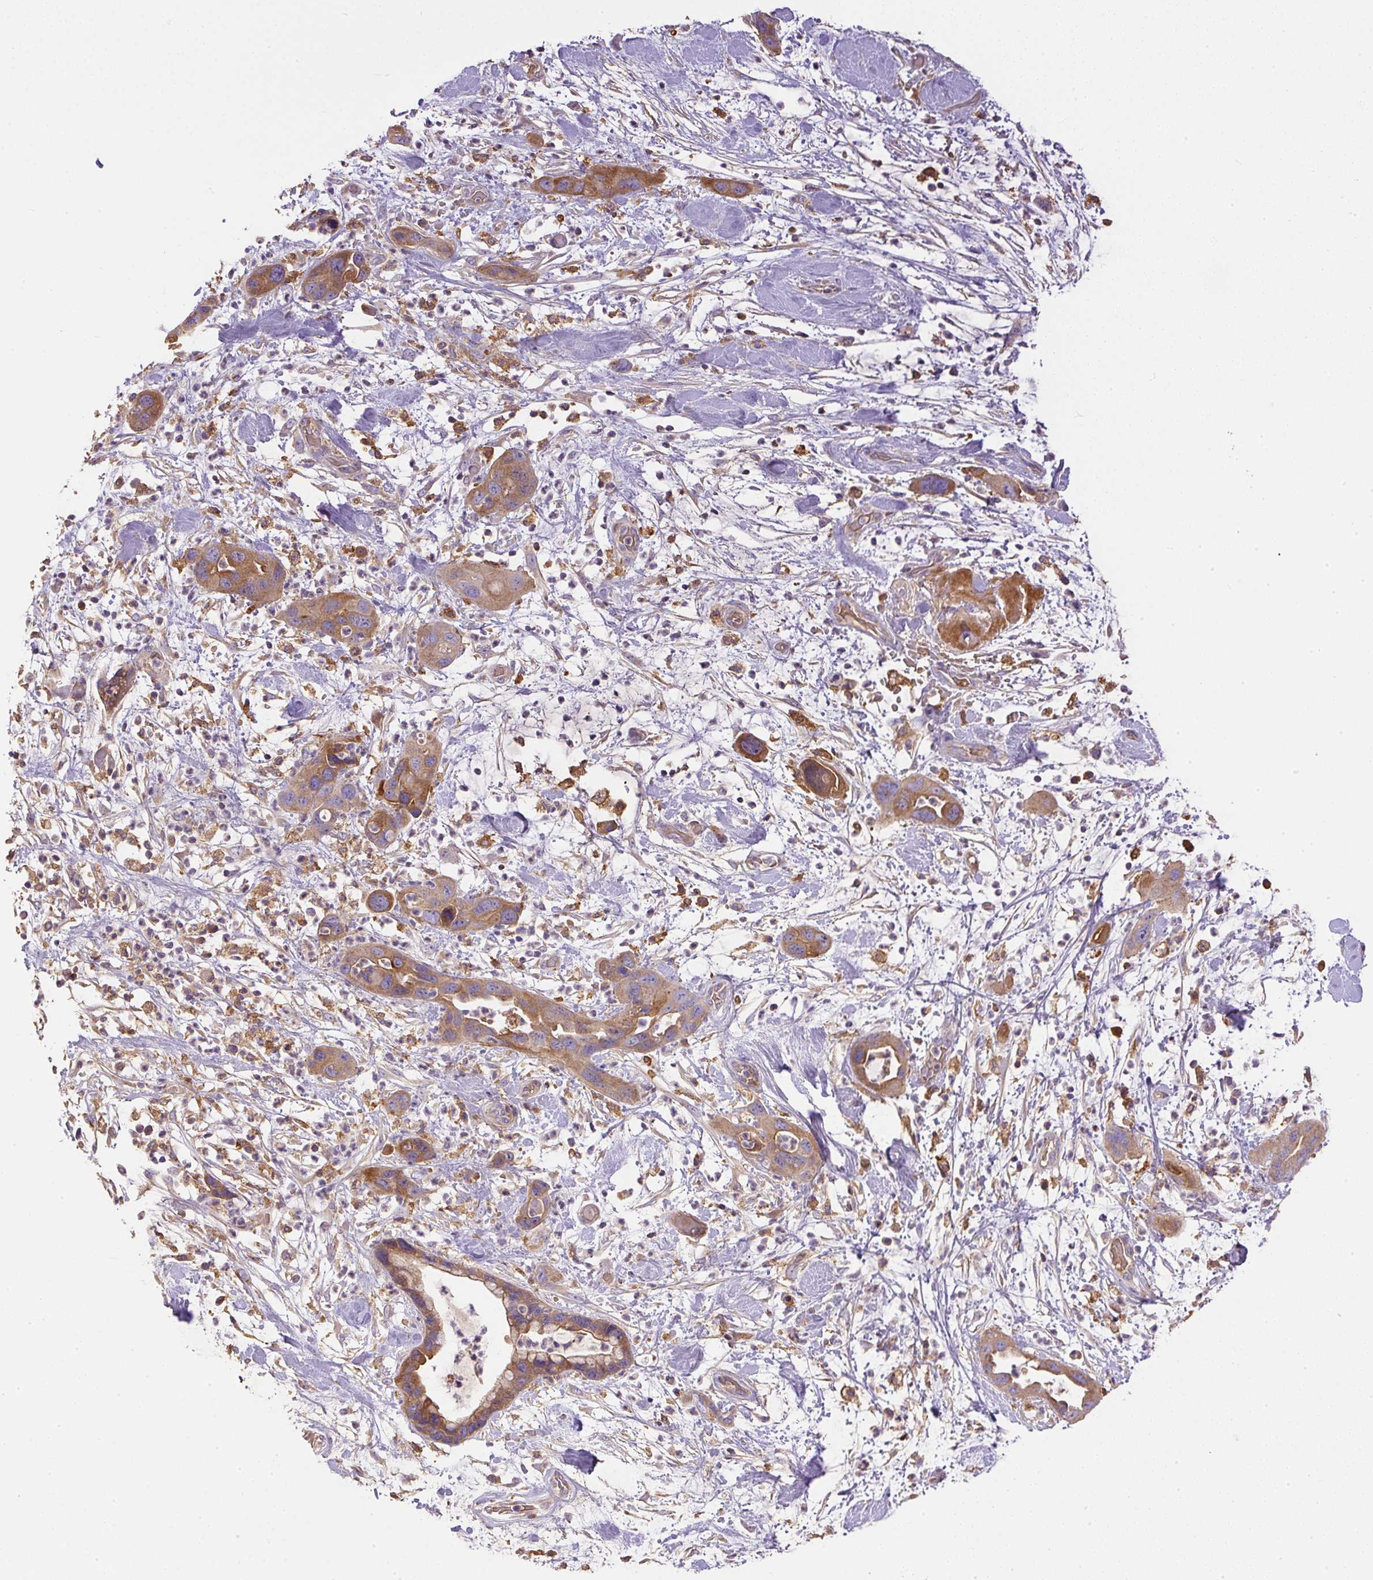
{"staining": {"intensity": "moderate", "quantity": ">75%", "location": "cytoplasmic/membranous"}, "tissue": "pancreatic cancer", "cell_type": "Tumor cells", "image_type": "cancer", "snomed": [{"axis": "morphology", "description": "Adenocarcinoma, NOS"}, {"axis": "topography", "description": "Pancreas"}], "caption": "There is medium levels of moderate cytoplasmic/membranous positivity in tumor cells of adenocarcinoma (pancreatic), as demonstrated by immunohistochemical staining (brown color).", "gene": "DAPK1", "patient": {"sex": "female", "age": 71}}